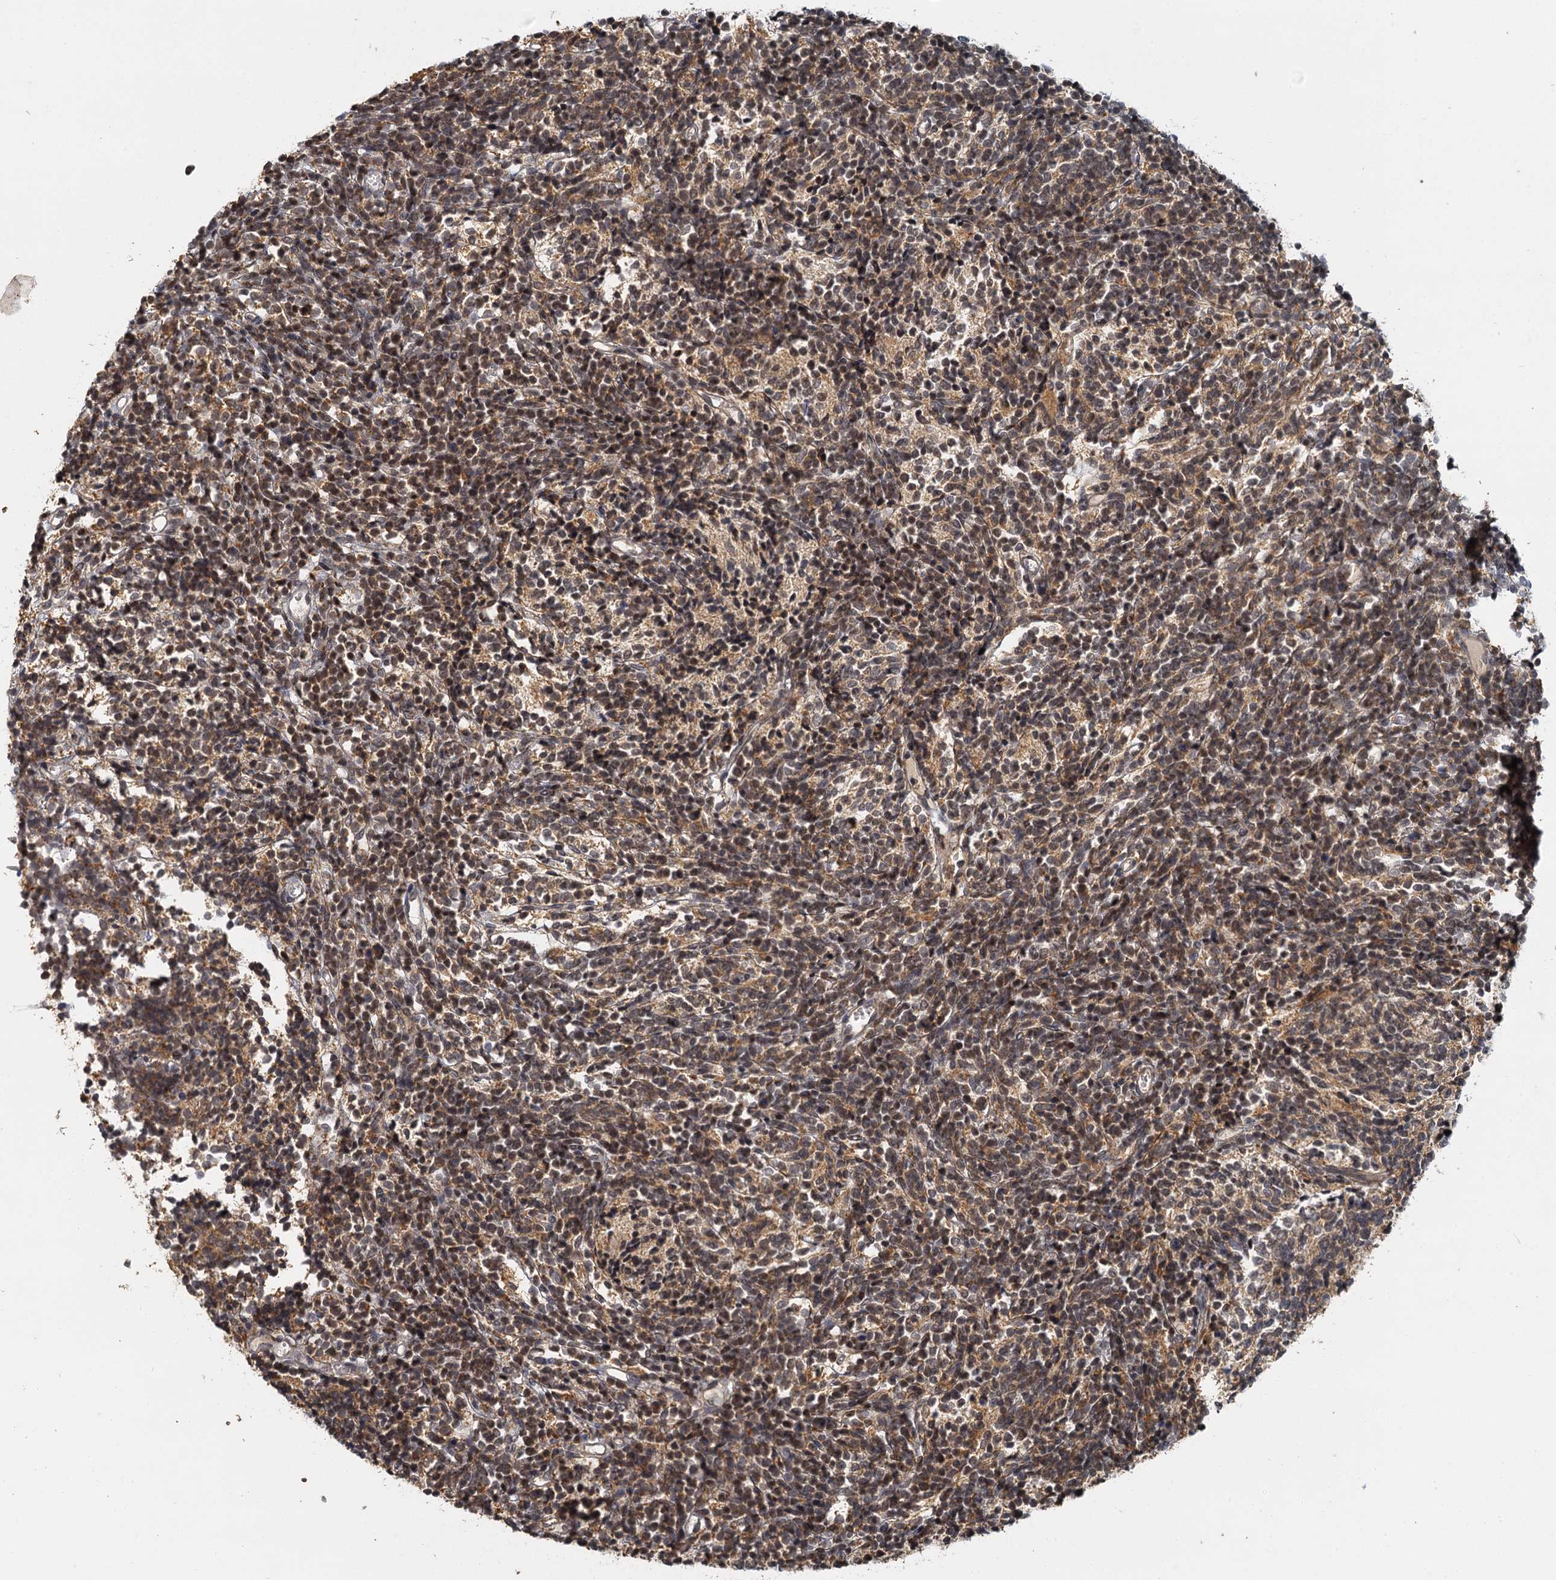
{"staining": {"intensity": "moderate", "quantity": "25%-75%", "location": "cytoplasmic/membranous,nuclear"}, "tissue": "glioma", "cell_type": "Tumor cells", "image_type": "cancer", "snomed": [{"axis": "morphology", "description": "Glioma, malignant, Low grade"}, {"axis": "topography", "description": "Brain"}], "caption": "Glioma stained for a protein displays moderate cytoplasmic/membranous and nuclear positivity in tumor cells.", "gene": "ZNF549", "patient": {"sex": "female", "age": 1}}